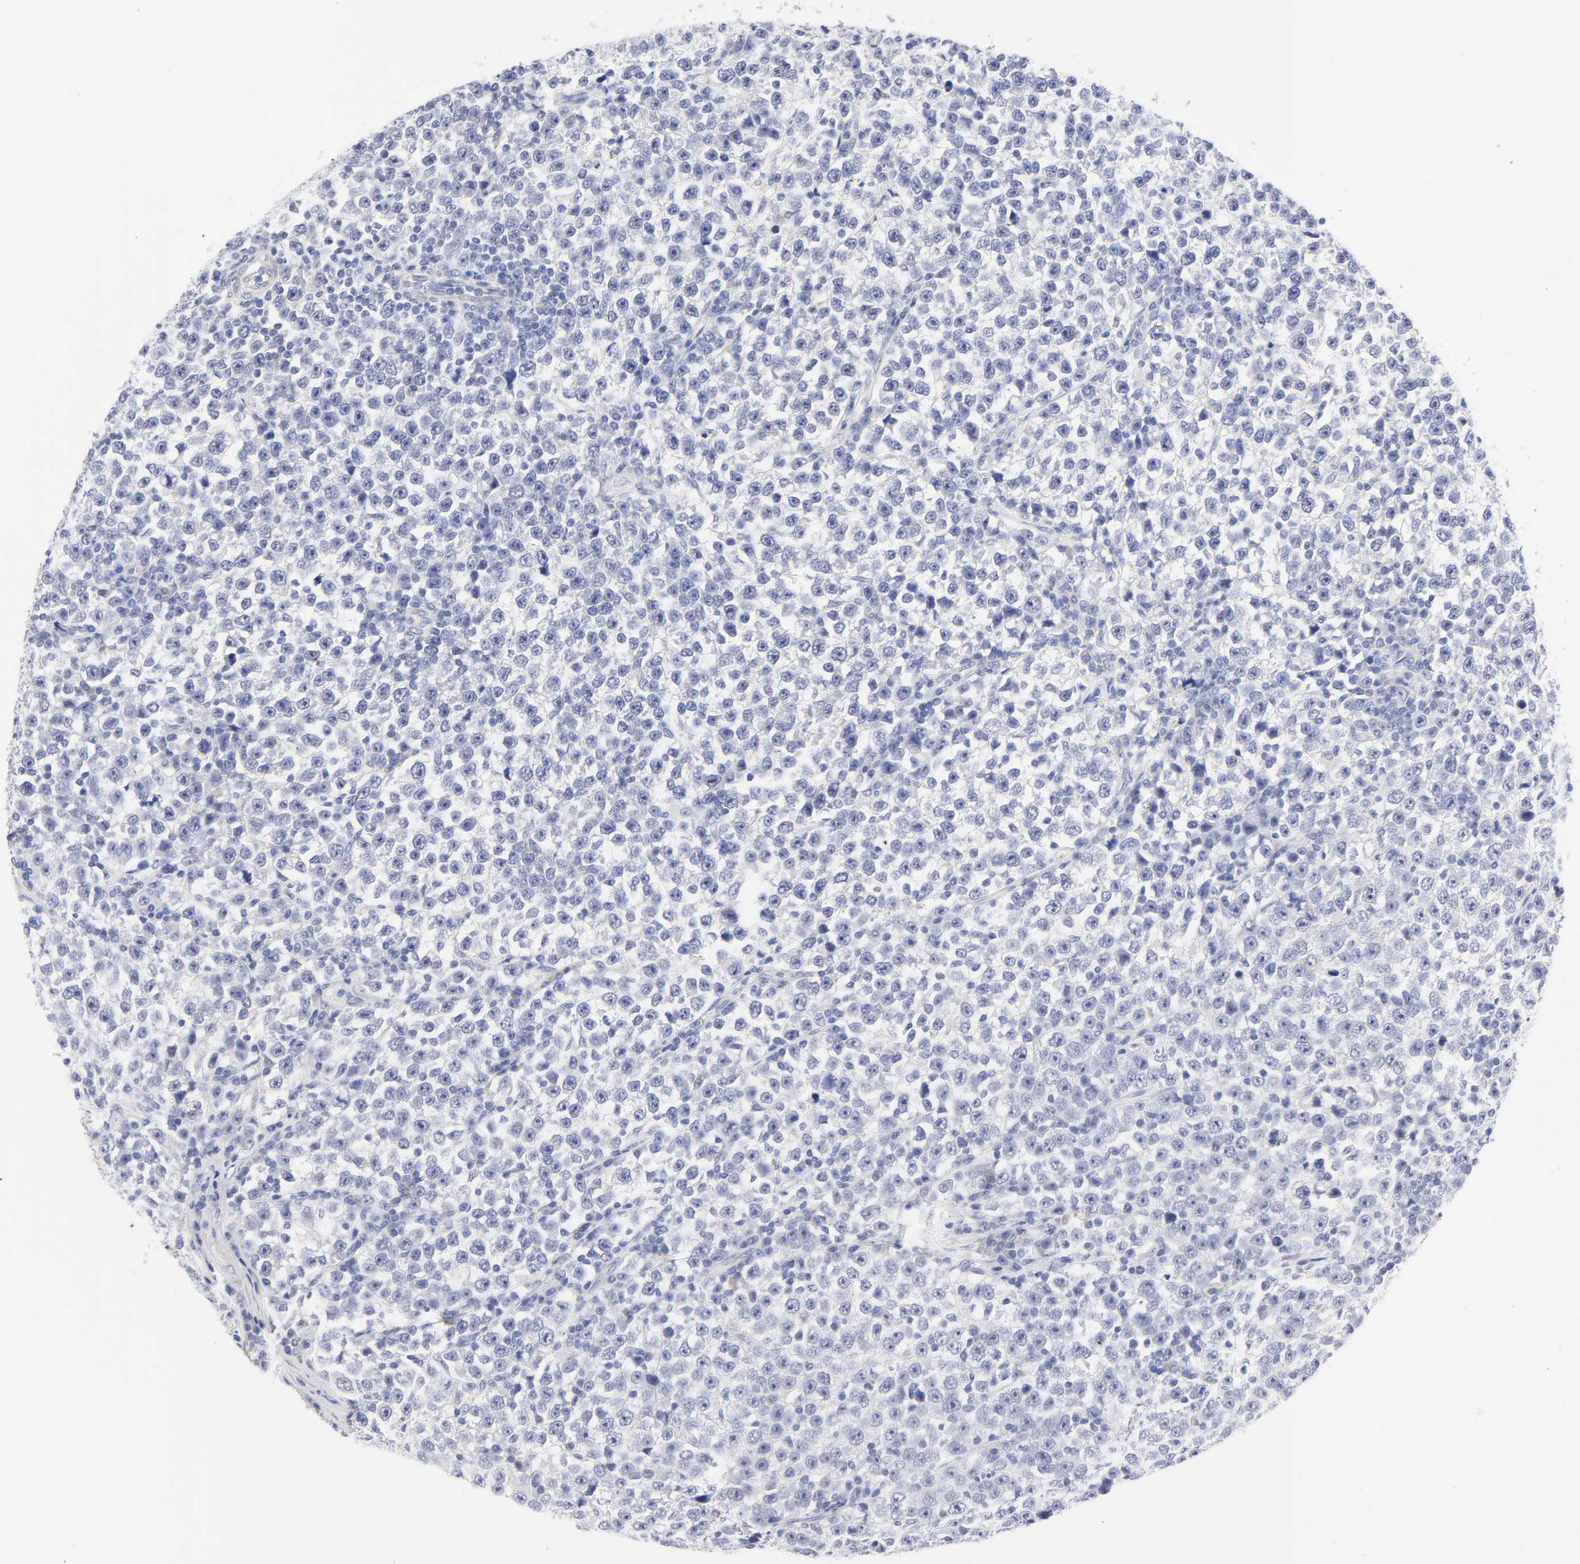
{"staining": {"intensity": "negative", "quantity": "none", "location": "none"}, "tissue": "testis cancer", "cell_type": "Tumor cells", "image_type": "cancer", "snomed": [{"axis": "morphology", "description": "Seminoma, NOS"}, {"axis": "topography", "description": "Testis"}], "caption": "Photomicrograph shows no significant protein positivity in tumor cells of testis cancer.", "gene": "DUSP9", "patient": {"sex": "male", "age": 43}}